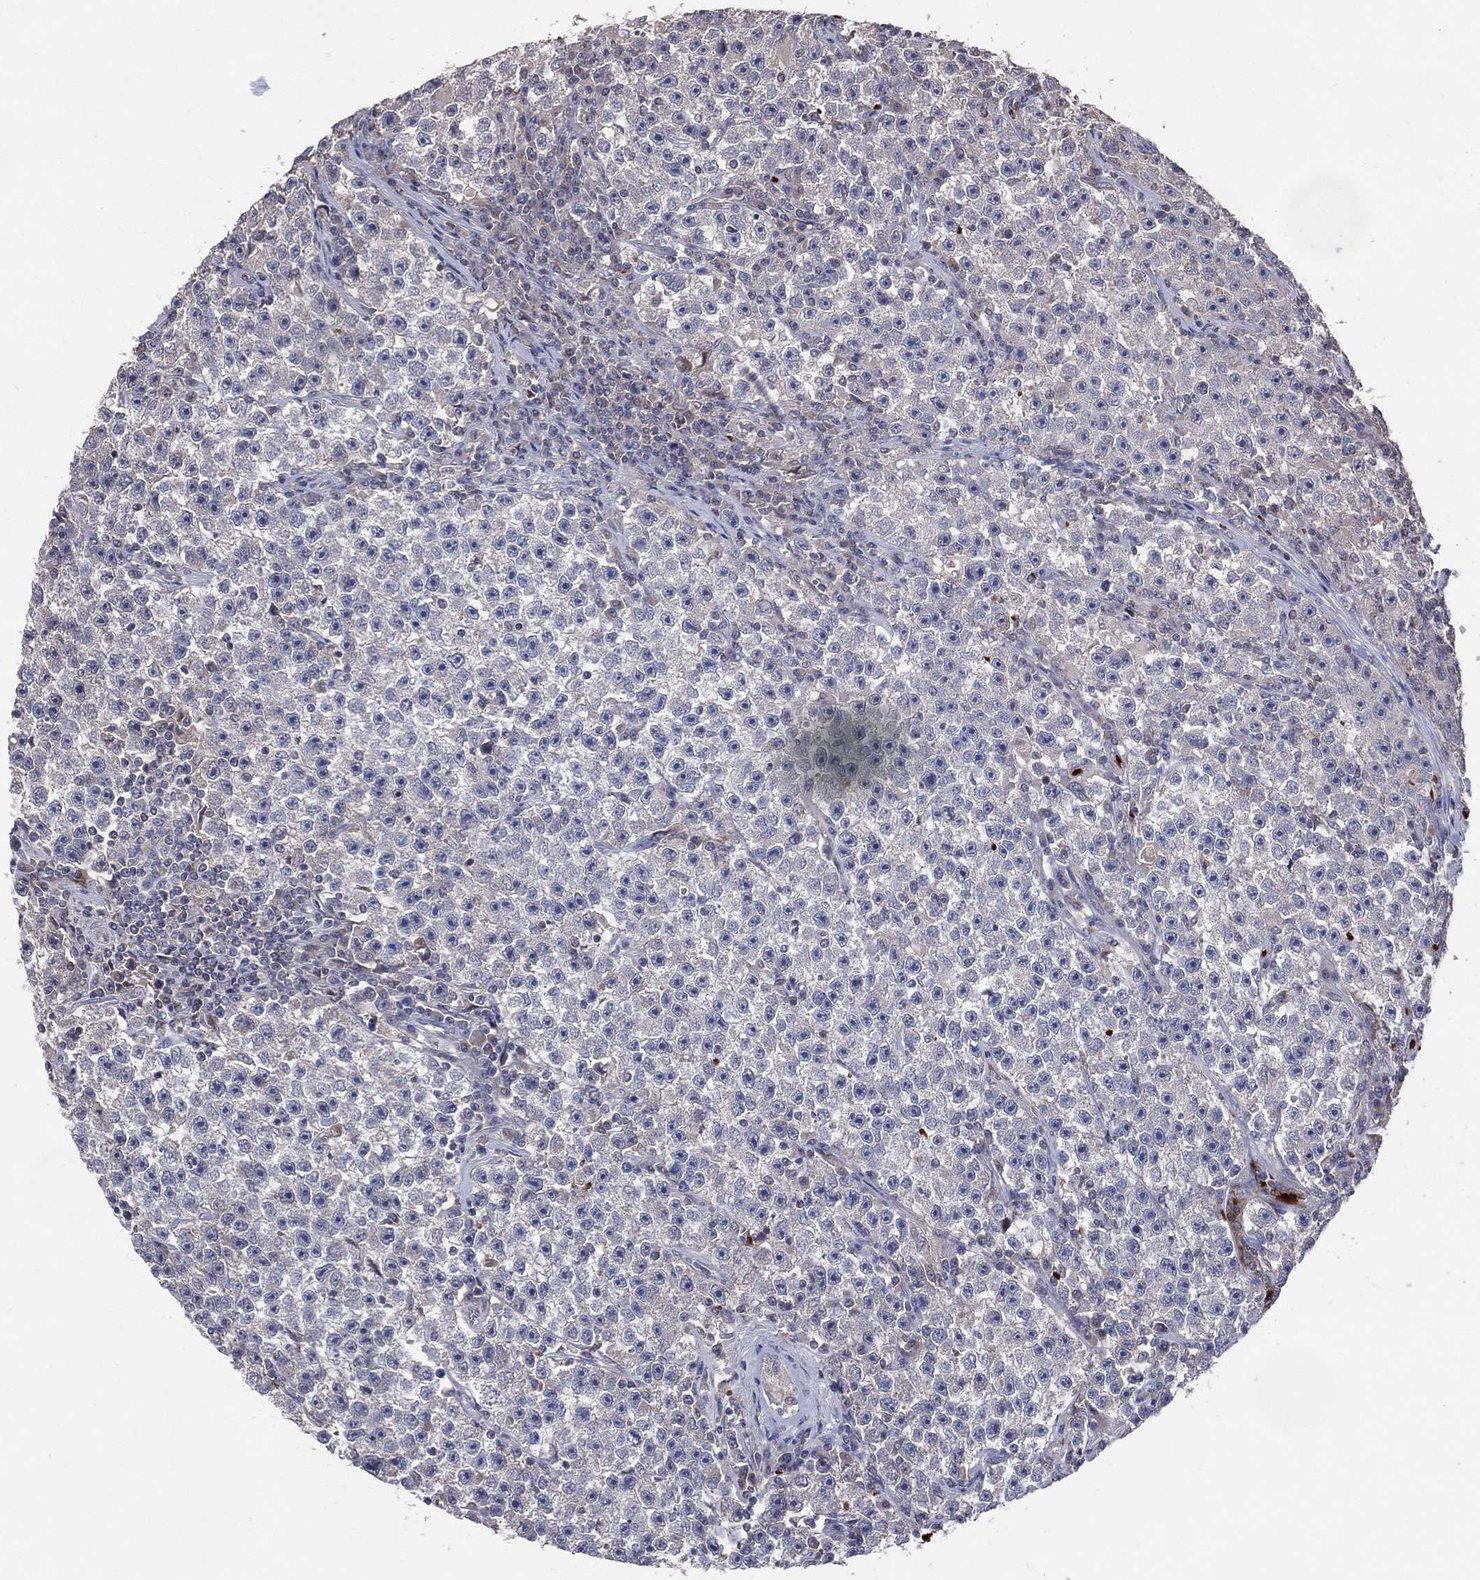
{"staining": {"intensity": "negative", "quantity": "none", "location": "none"}, "tissue": "testis cancer", "cell_type": "Tumor cells", "image_type": "cancer", "snomed": [{"axis": "morphology", "description": "Seminoma, NOS"}, {"axis": "topography", "description": "Testis"}], "caption": "A photomicrograph of human seminoma (testis) is negative for staining in tumor cells.", "gene": "DNAH7", "patient": {"sex": "male", "age": 22}}